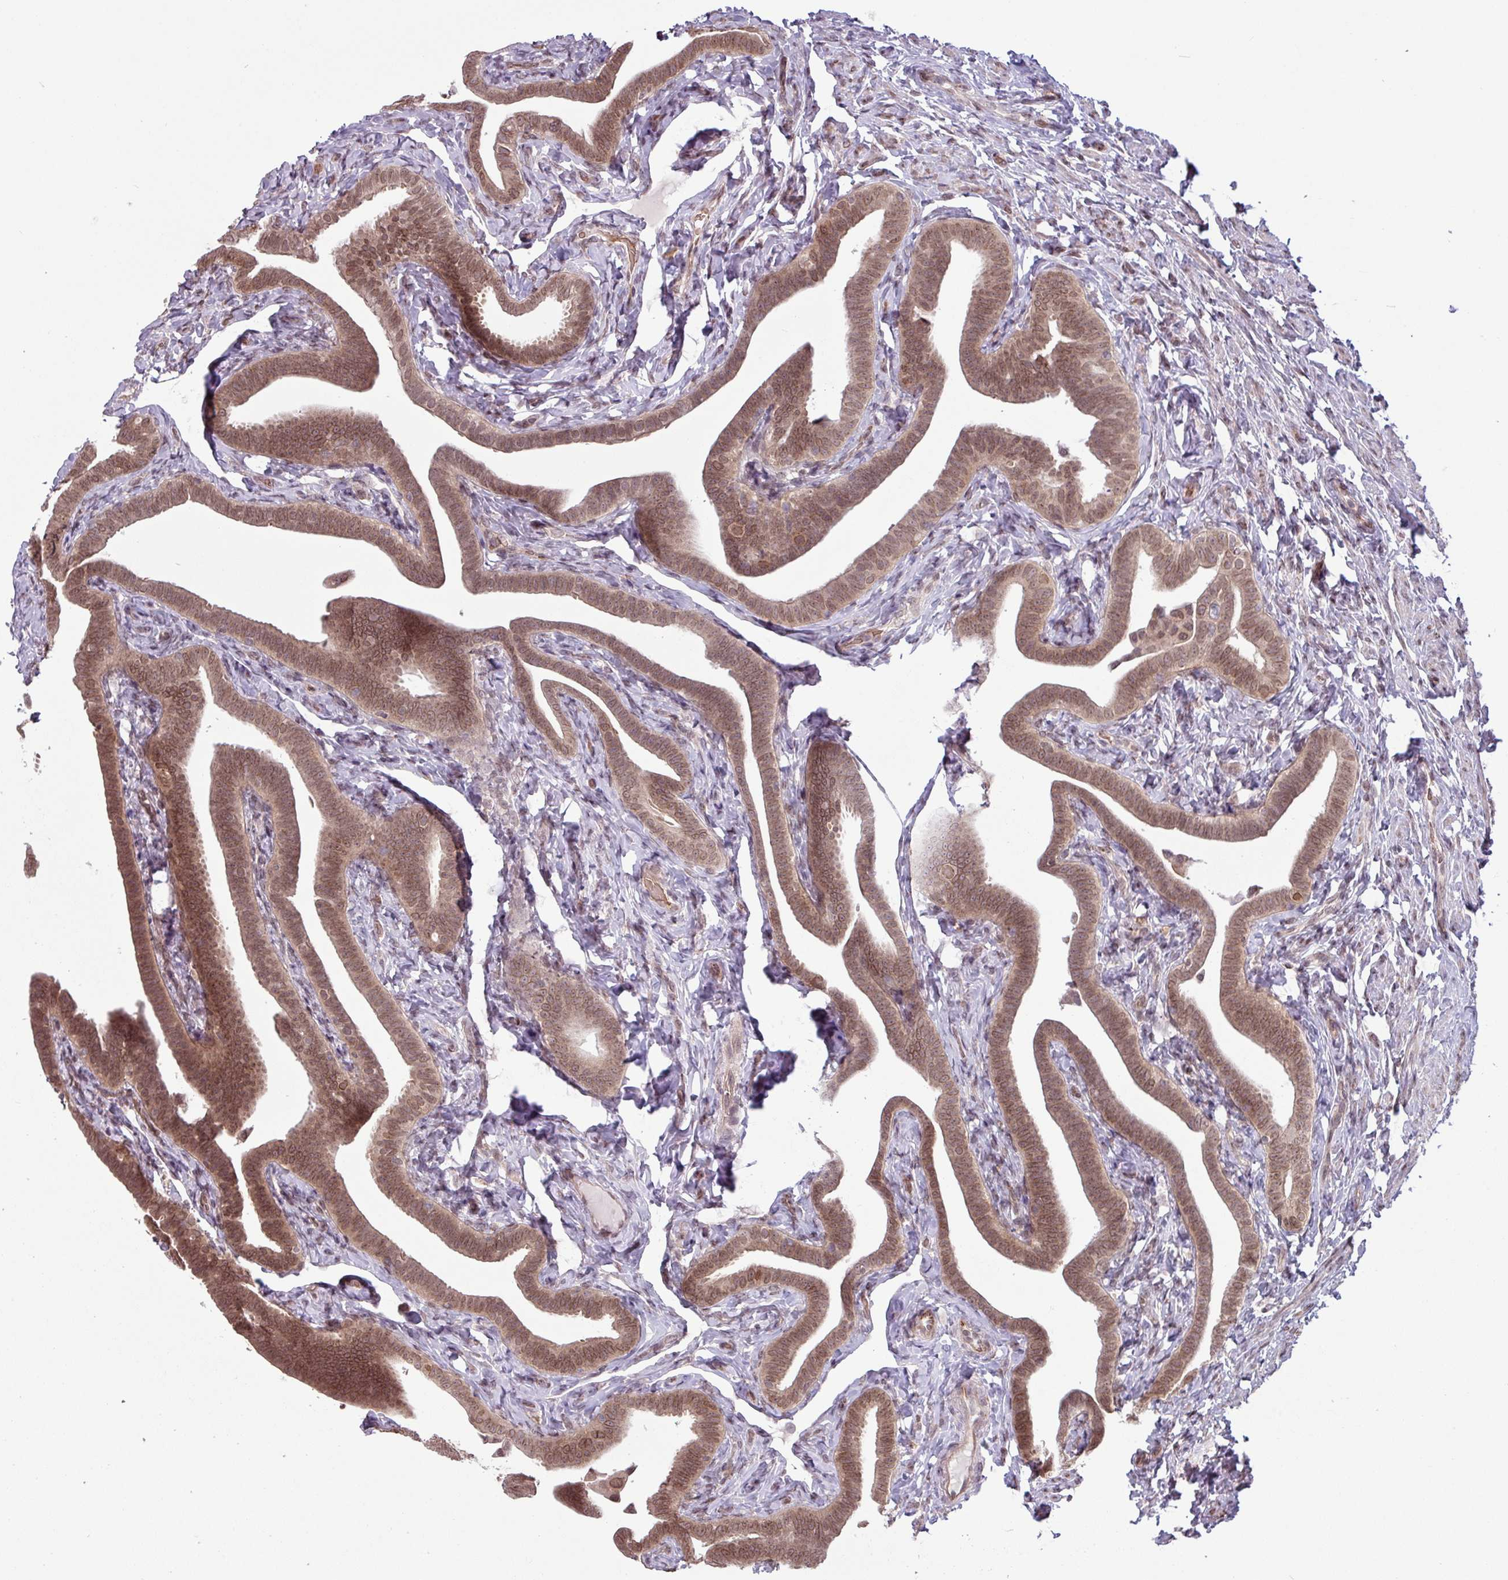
{"staining": {"intensity": "moderate", "quantity": ">75%", "location": "cytoplasmic/membranous,nuclear"}, "tissue": "fallopian tube", "cell_type": "Glandular cells", "image_type": "normal", "snomed": [{"axis": "morphology", "description": "Normal tissue, NOS"}, {"axis": "topography", "description": "Fallopian tube"}], "caption": "Immunohistochemistry (IHC) of normal human fallopian tube exhibits medium levels of moderate cytoplasmic/membranous,nuclear positivity in about >75% of glandular cells.", "gene": "RBM4B", "patient": {"sex": "female", "age": 69}}